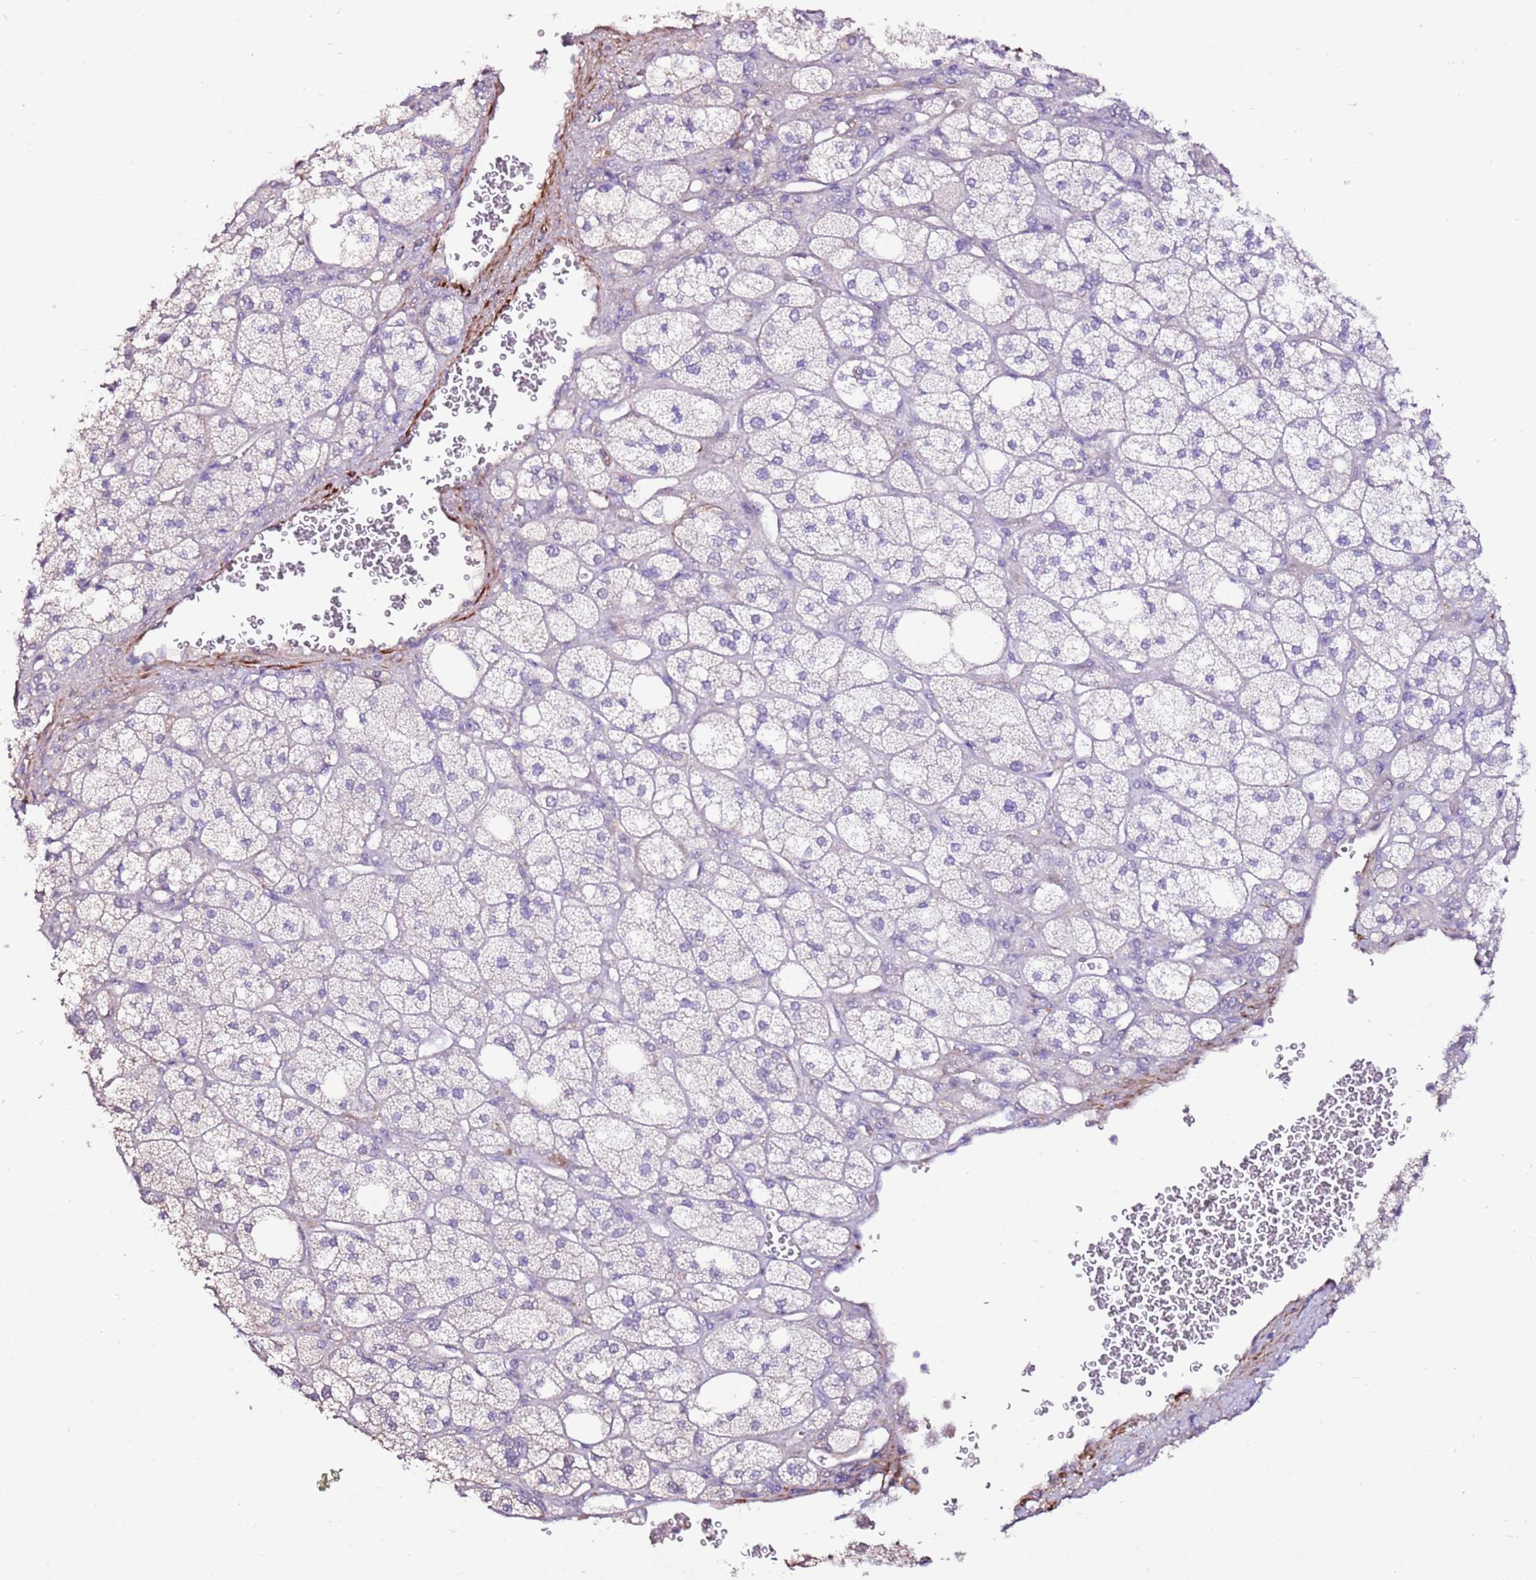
{"staining": {"intensity": "negative", "quantity": "none", "location": "none"}, "tissue": "adrenal gland", "cell_type": "Glandular cells", "image_type": "normal", "snomed": [{"axis": "morphology", "description": "Normal tissue, NOS"}, {"axis": "topography", "description": "Adrenal gland"}], "caption": "The histopathology image displays no staining of glandular cells in unremarkable adrenal gland. Brightfield microscopy of immunohistochemistry (IHC) stained with DAB (3,3'-diaminobenzidine) (brown) and hematoxylin (blue), captured at high magnification.", "gene": "ART5", "patient": {"sex": "male", "age": 61}}